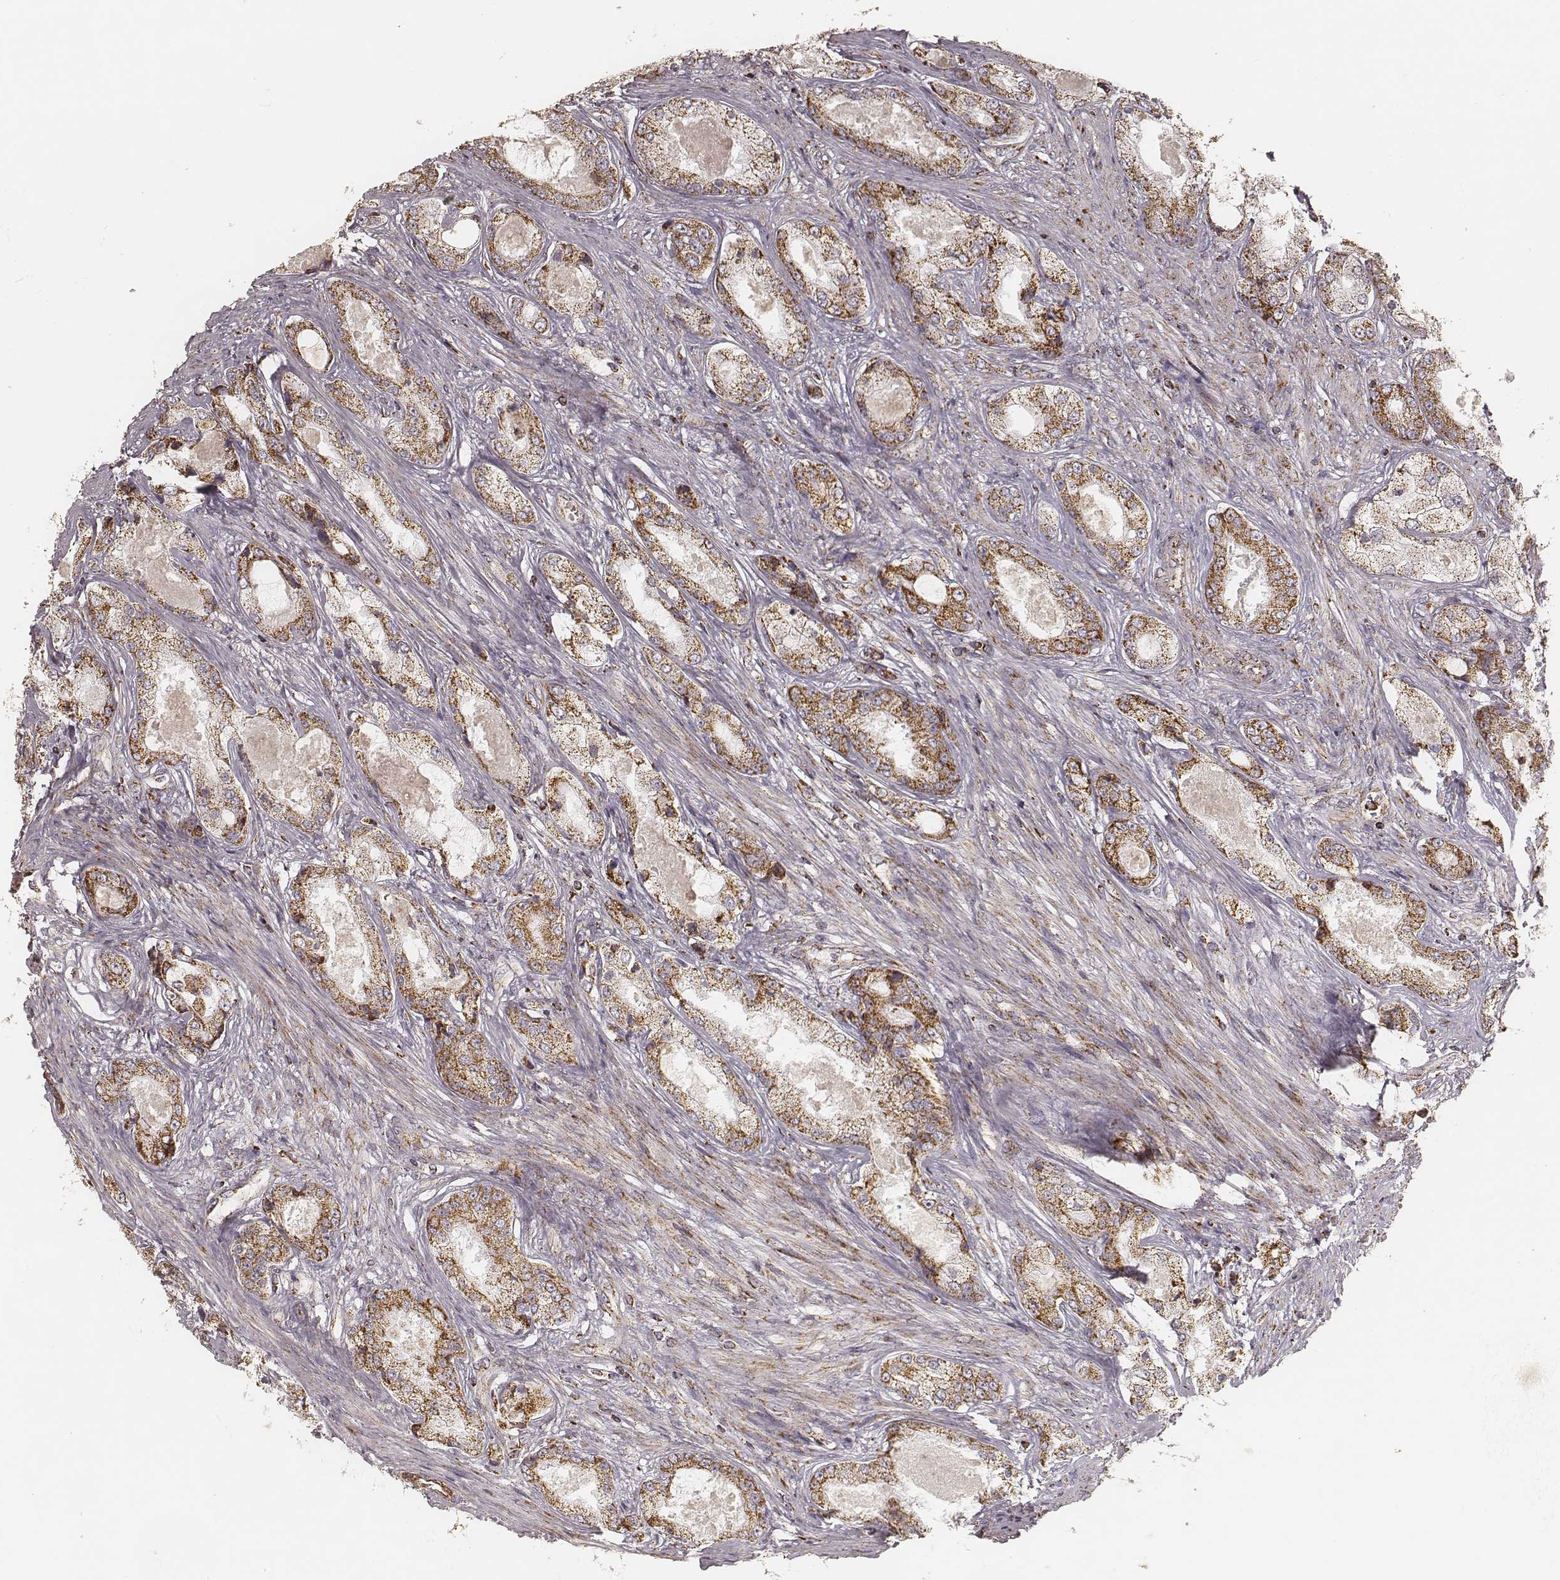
{"staining": {"intensity": "moderate", "quantity": ">75%", "location": "cytoplasmic/membranous"}, "tissue": "prostate cancer", "cell_type": "Tumor cells", "image_type": "cancer", "snomed": [{"axis": "morphology", "description": "Adenocarcinoma, Low grade"}, {"axis": "topography", "description": "Prostate"}], "caption": "Adenocarcinoma (low-grade) (prostate) tissue exhibits moderate cytoplasmic/membranous staining in approximately >75% of tumor cells", "gene": "CS", "patient": {"sex": "male", "age": 68}}